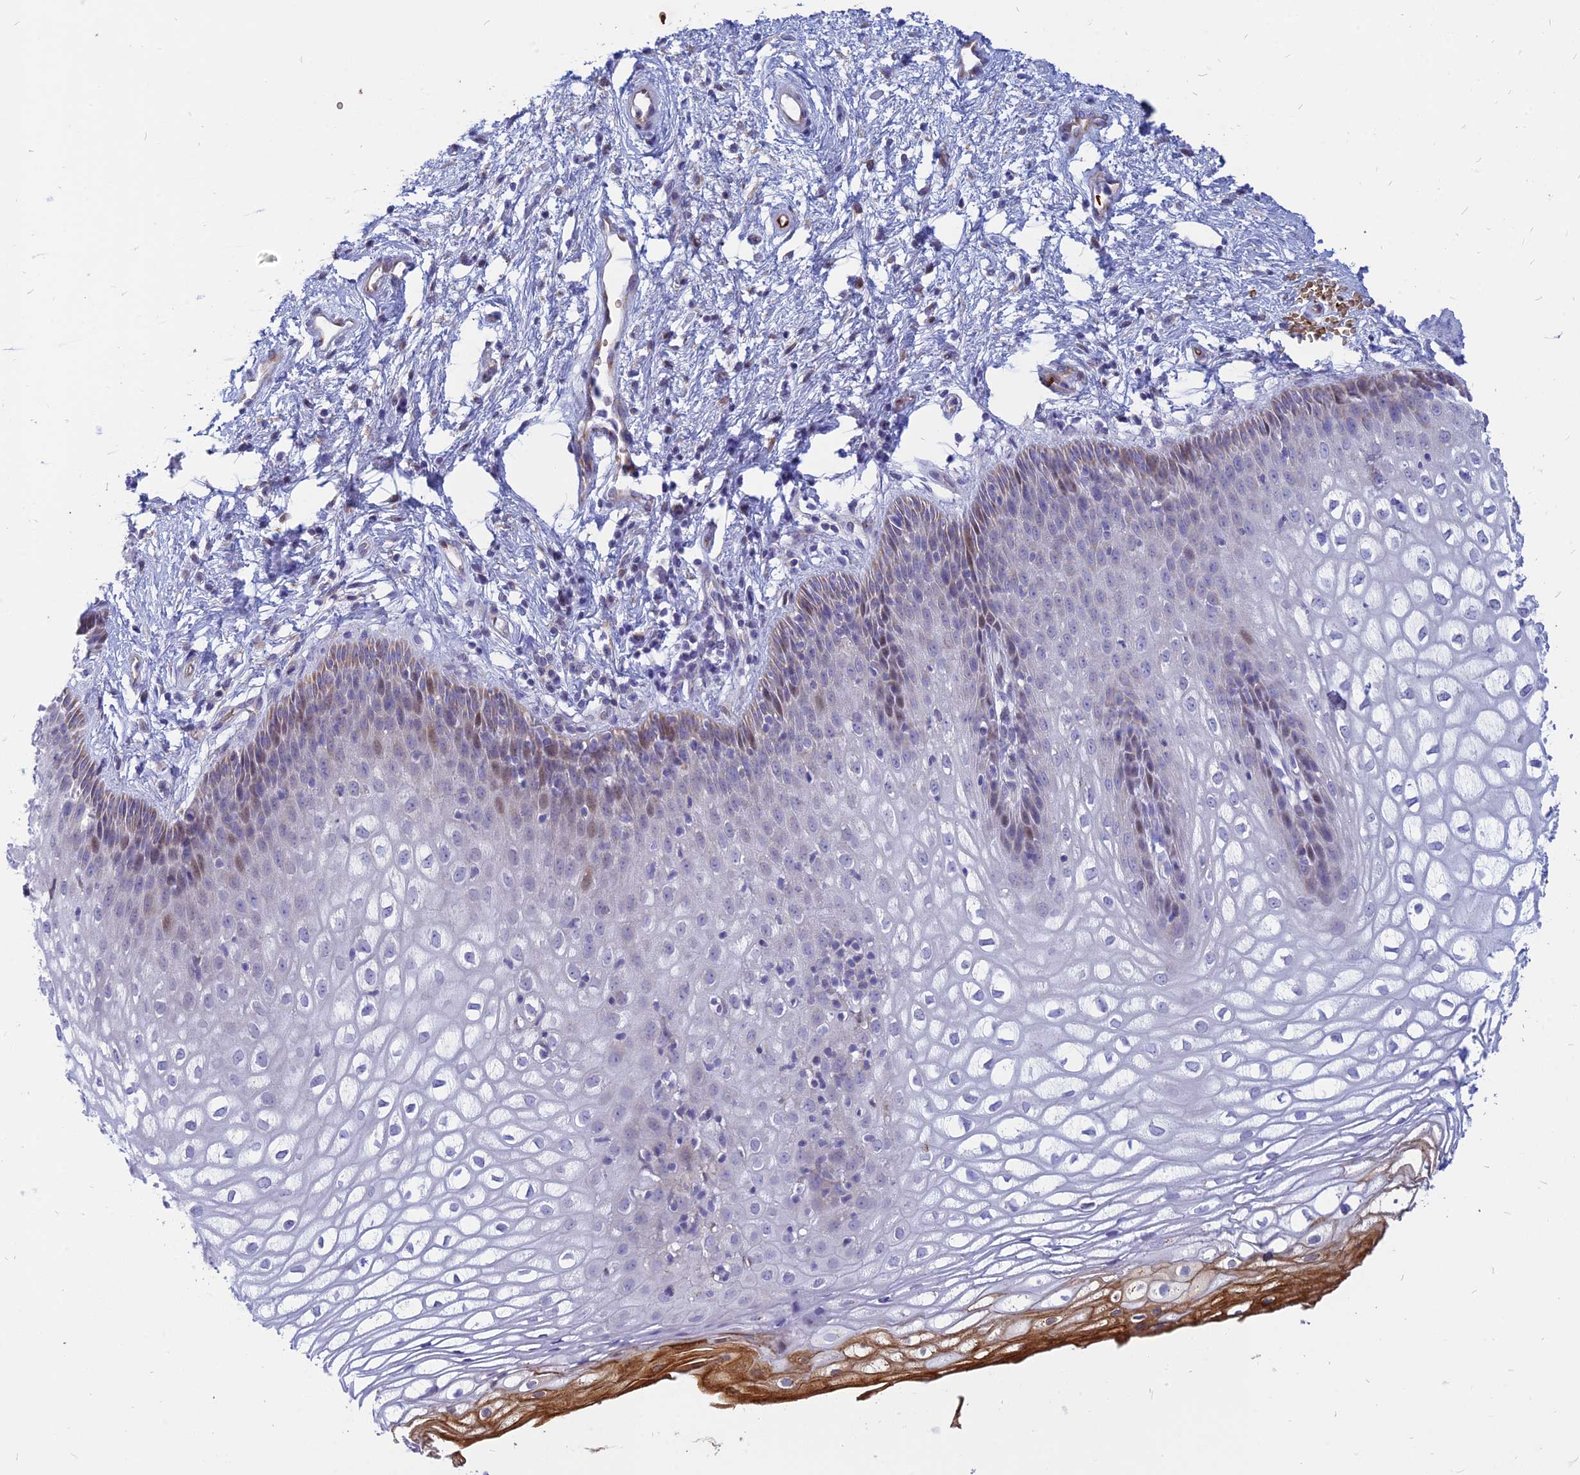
{"staining": {"intensity": "weak", "quantity": ">75%", "location": "cytoplasmic/membranous"}, "tissue": "vagina", "cell_type": "Squamous epithelial cells", "image_type": "normal", "snomed": [{"axis": "morphology", "description": "Normal tissue, NOS"}, {"axis": "topography", "description": "Vagina"}], "caption": "Immunohistochemical staining of benign vagina reveals weak cytoplasmic/membranous protein expression in about >75% of squamous epithelial cells.", "gene": "HHAT", "patient": {"sex": "female", "age": 34}}